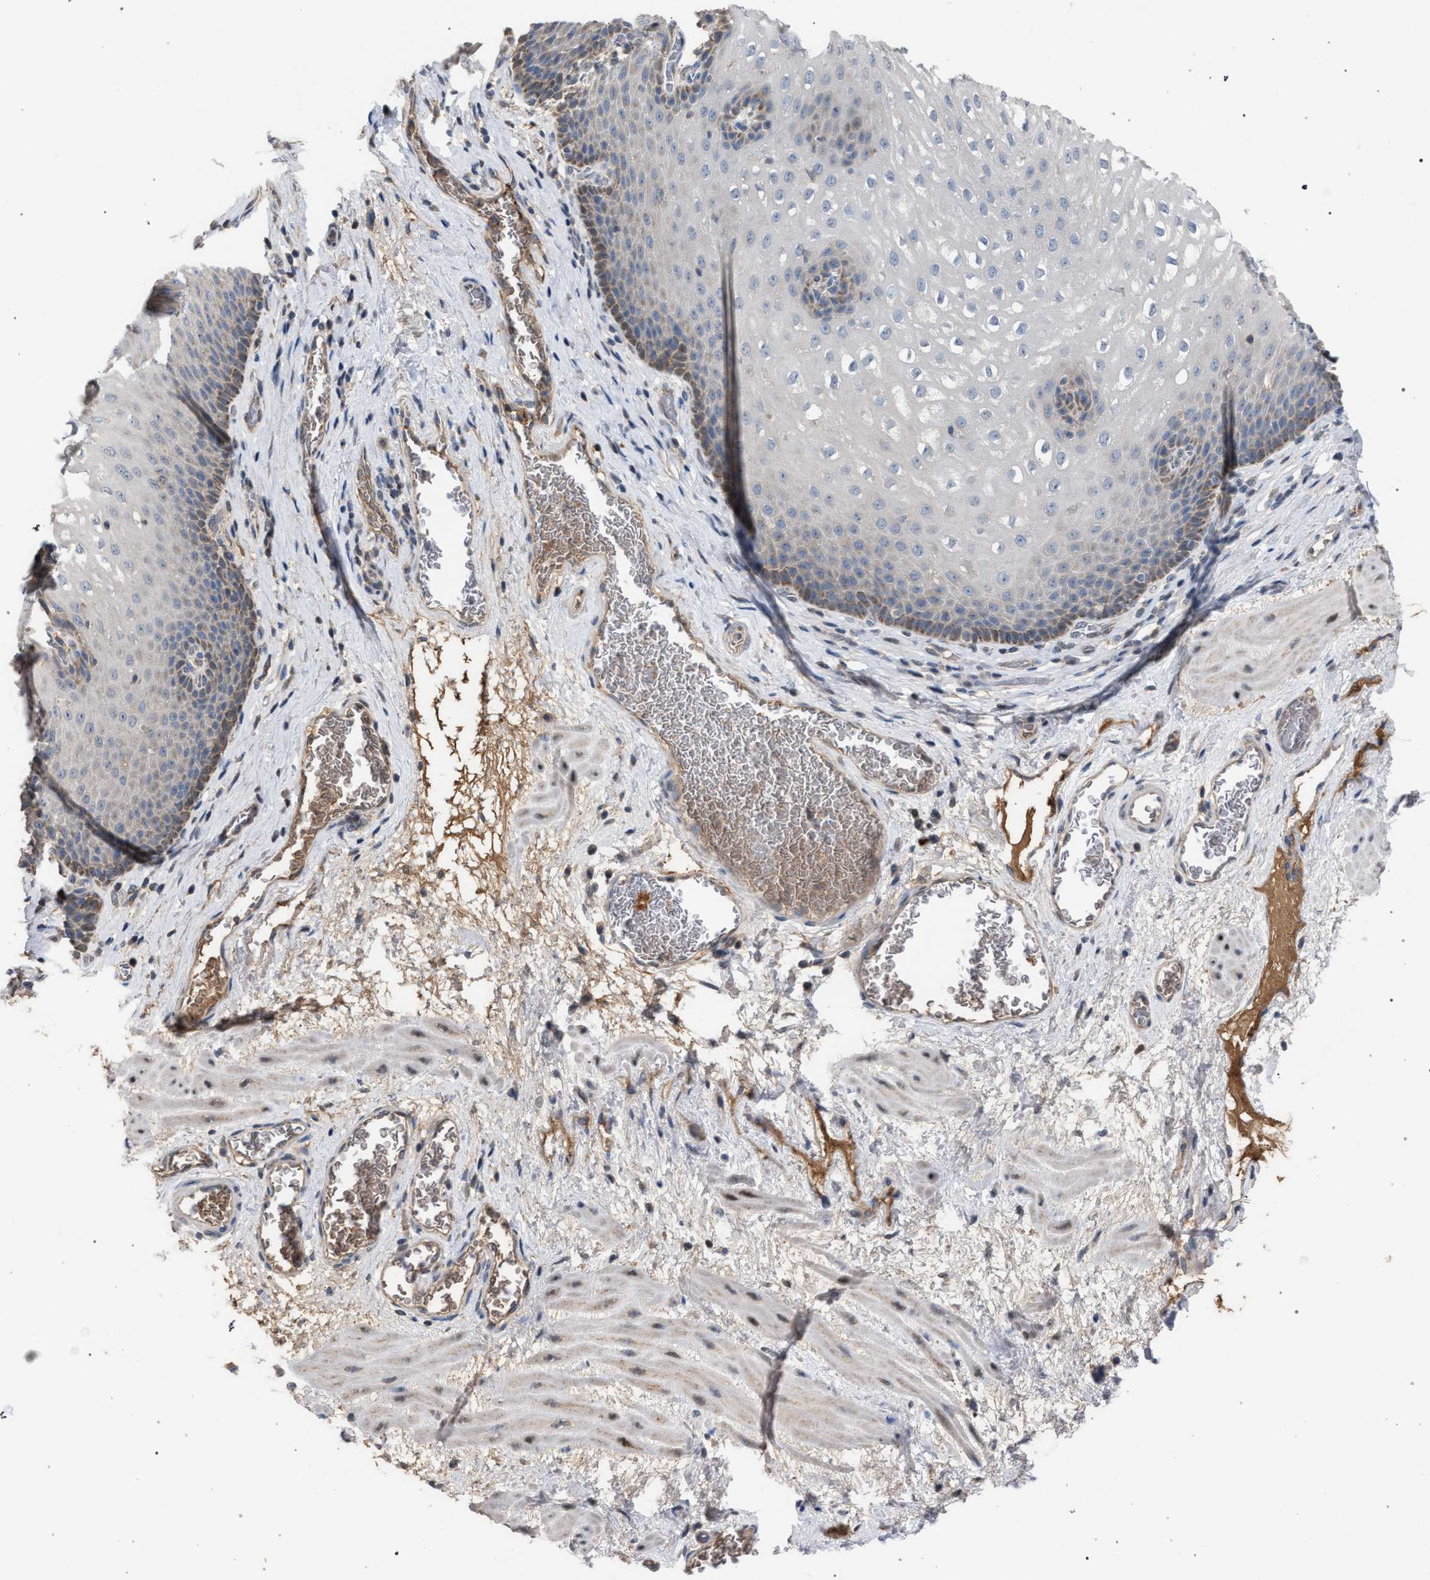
{"staining": {"intensity": "moderate", "quantity": "<25%", "location": "cytoplasmic/membranous"}, "tissue": "esophagus", "cell_type": "Squamous epithelial cells", "image_type": "normal", "snomed": [{"axis": "morphology", "description": "Normal tissue, NOS"}, {"axis": "topography", "description": "Esophagus"}], "caption": "Squamous epithelial cells reveal low levels of moderate cytoplasmic/membranous expression in about <25% of cells in unremarkable esophagus.", "gene": "TECPR1", "patient": {"sex": "male", "age": 48}}